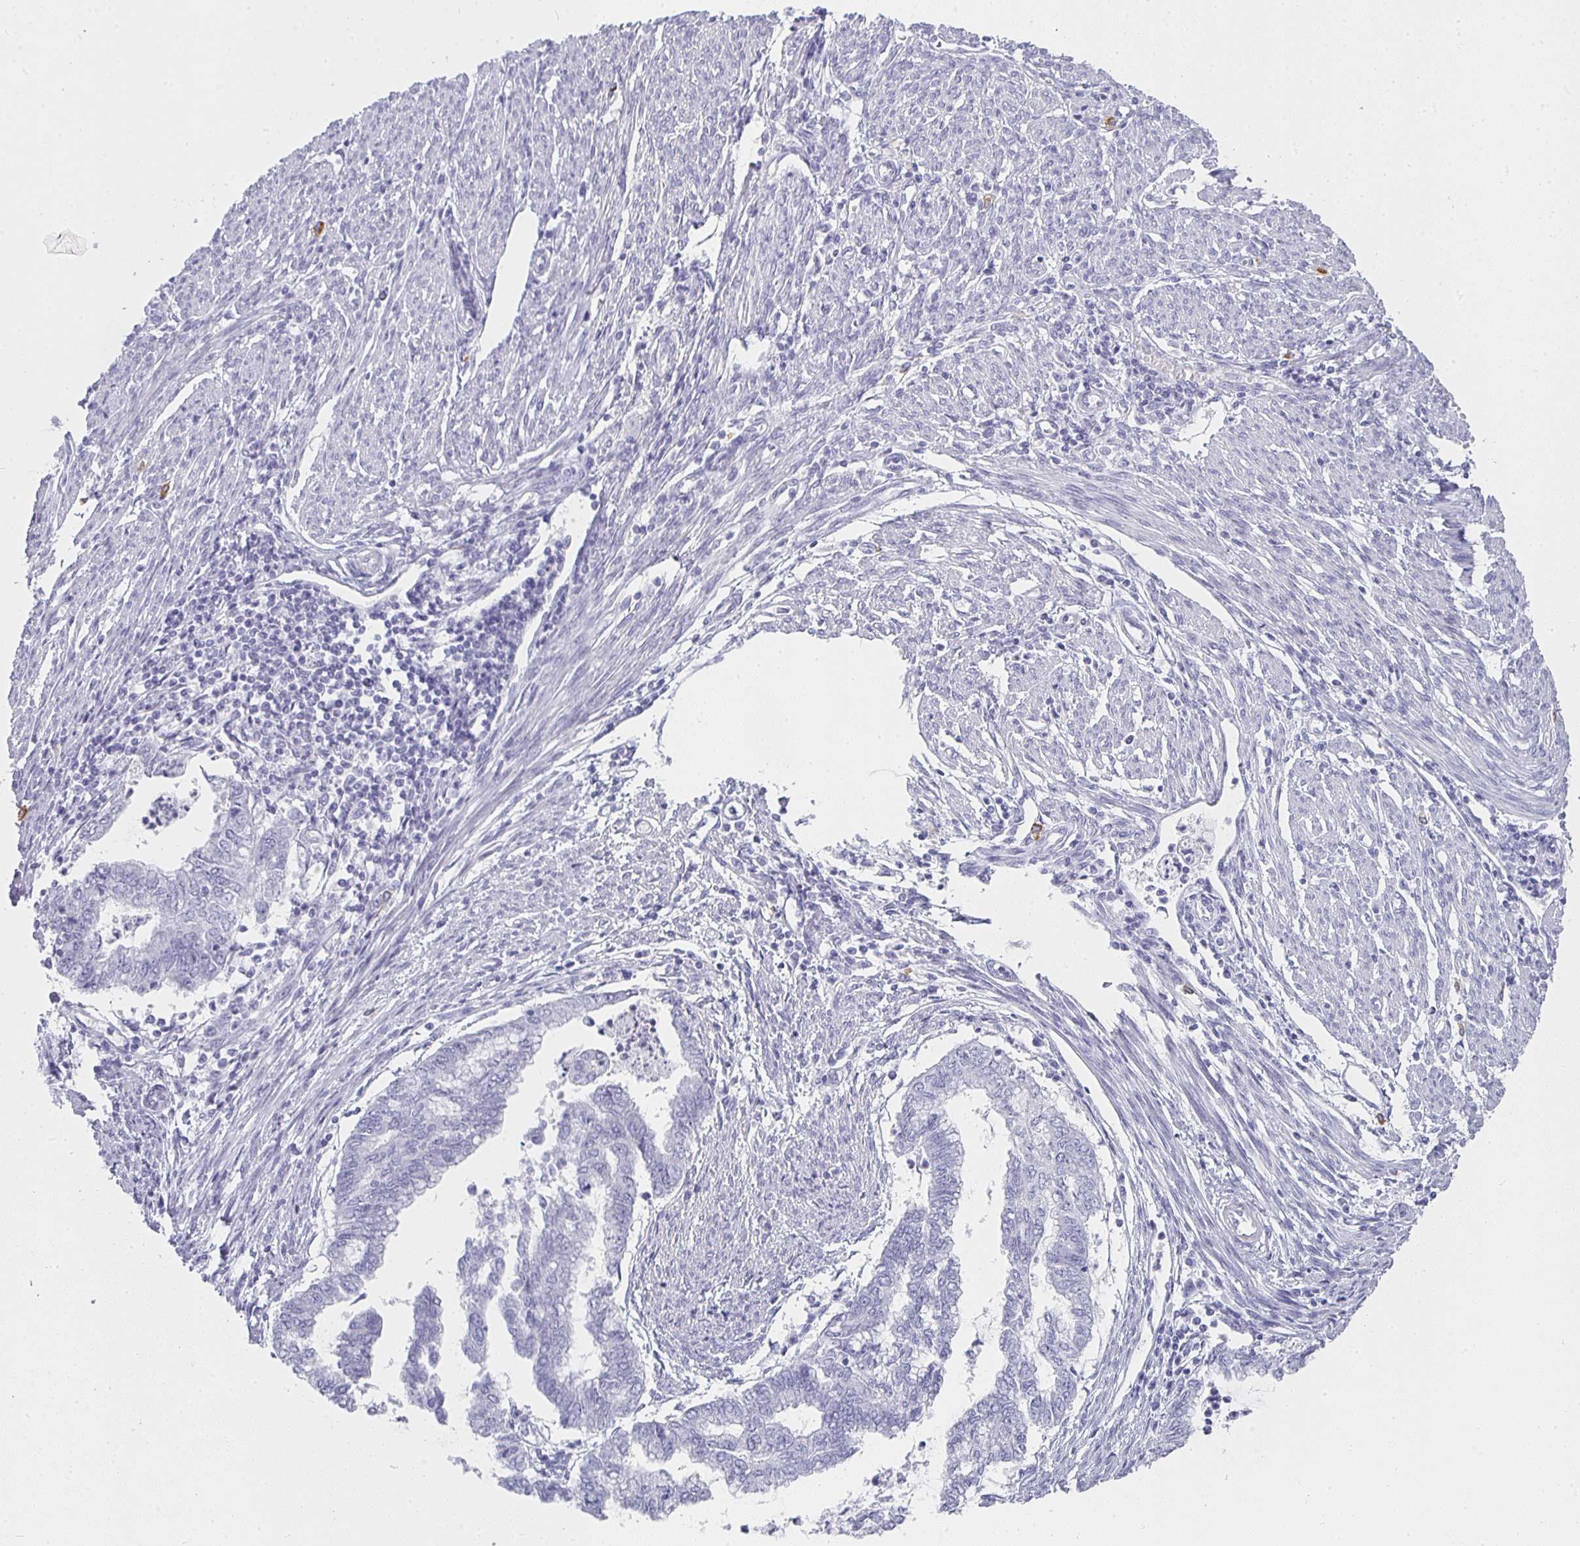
{"staining": {"intensity": "negative", "quantity": "none", "location": "none"}, "tissue": "endometrial cancer", "cell_type": "Tumor cells", "image_type": "cancer", "snomed": [{"axis": "morphology", "description": "Adenocarcinoma, NOS"}, {"axis": "topography", "description": "Endometrium"}], "caption": "Photomicrograph shows no significant protein positivity in tumor cells of endometrial cancer (adenocarcinoma).", "gene": "TPSD1", "patient": {"sex": "female", "age": 79}}